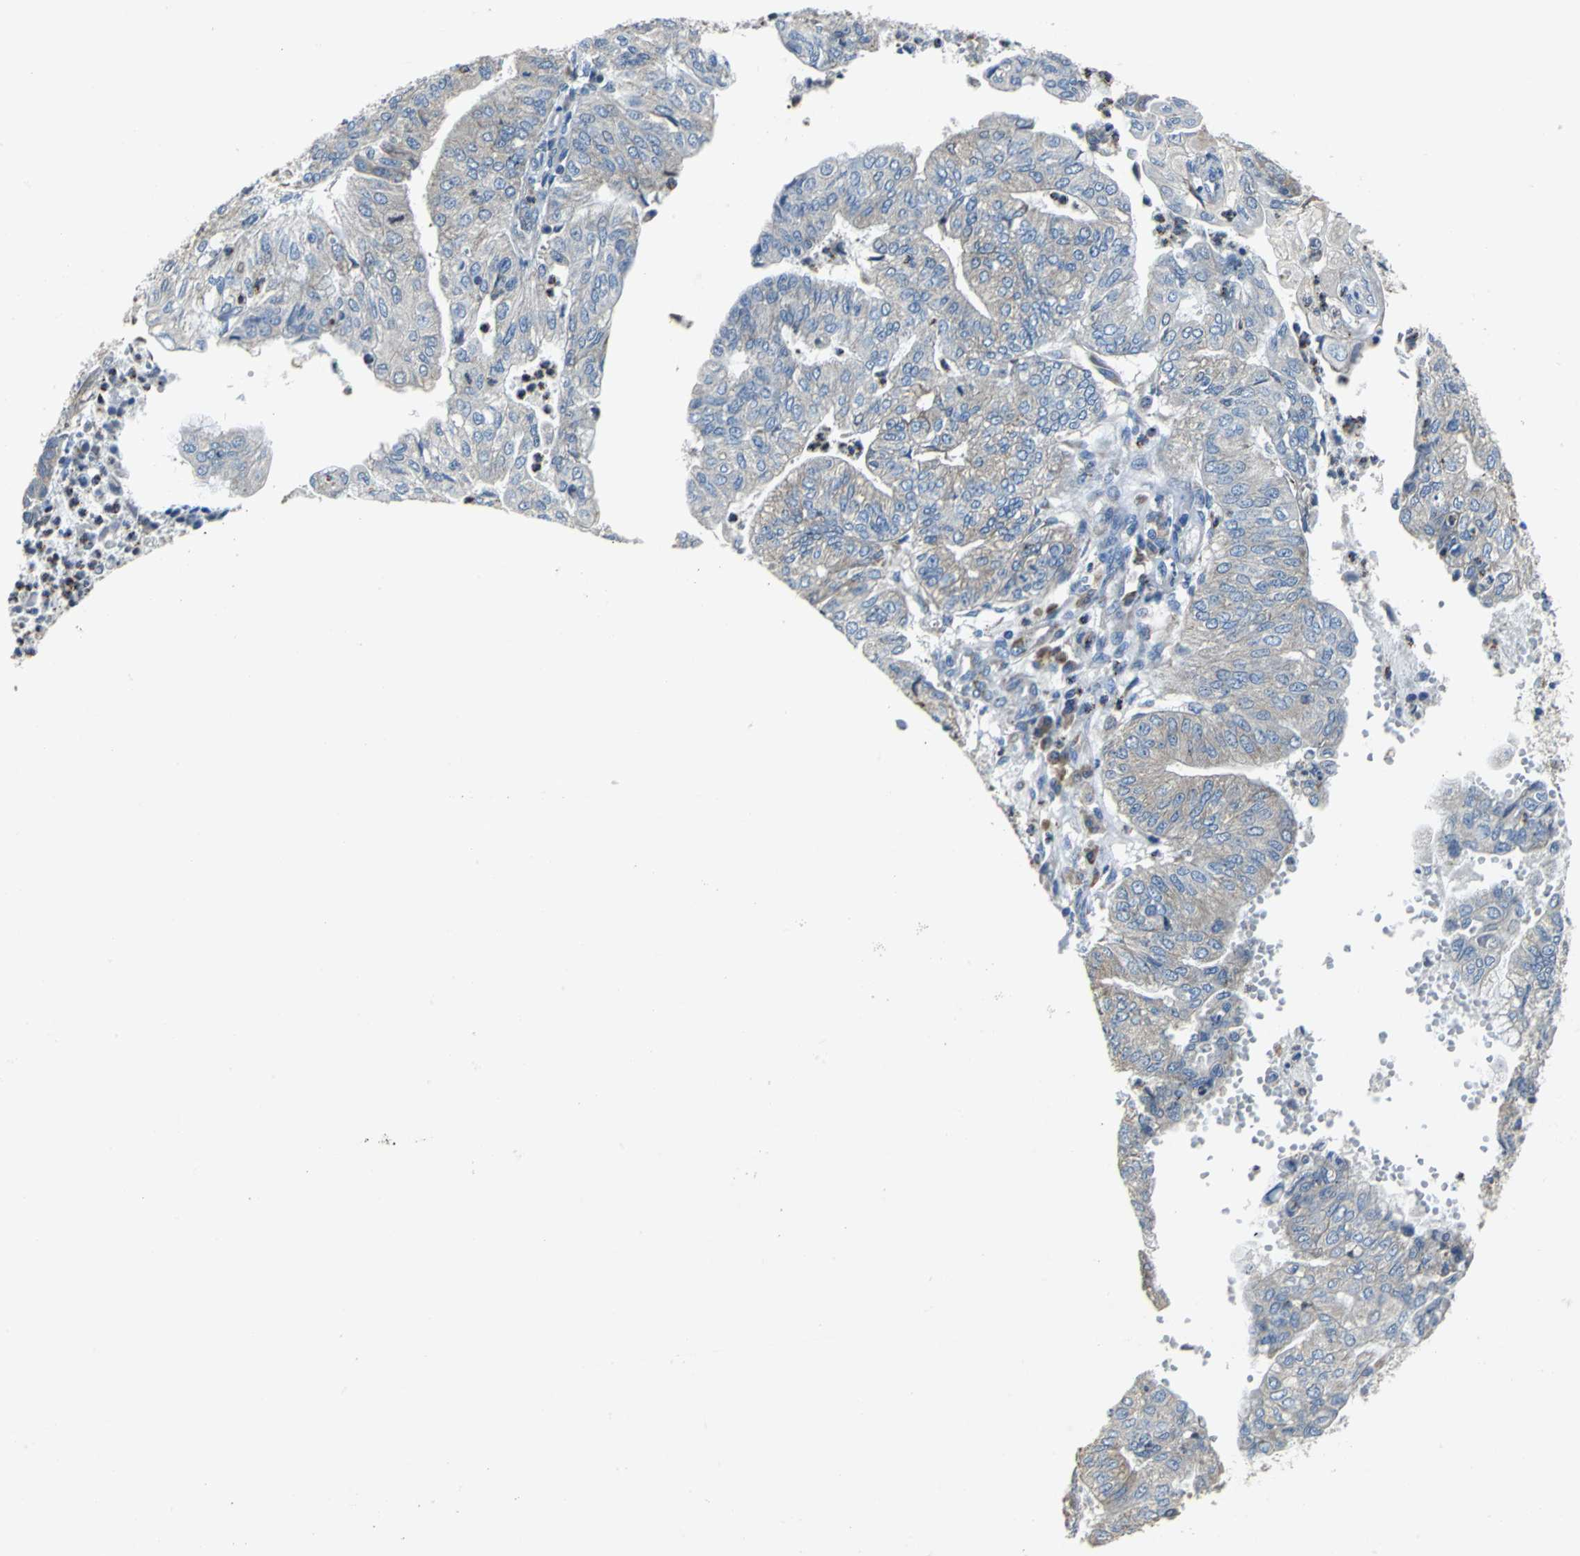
{"staining": {"intensity": "weak", "quantity": "<25%", "location": "cytoplasmic/membranous"}, "tissue": "endometrial cancer", "cell_type": "Tumor cells", "image_type": "cancer", "snomed": [{"axis": "morphology", "description": "Adenocarcinoma, NOS"}, {"axis": "topography", "description": "Endometrium"}], "caption": "An image of human adenocarcinoma (endometrial) is negative for staining in tumor cells. (Stains: DAB immunohistochemistry with hematoxylin counter stain, Microscopy: brightfield microscopy at high magnification).", "gene": "EIF5A", "patient": {"sex": "female", "age": 59}}